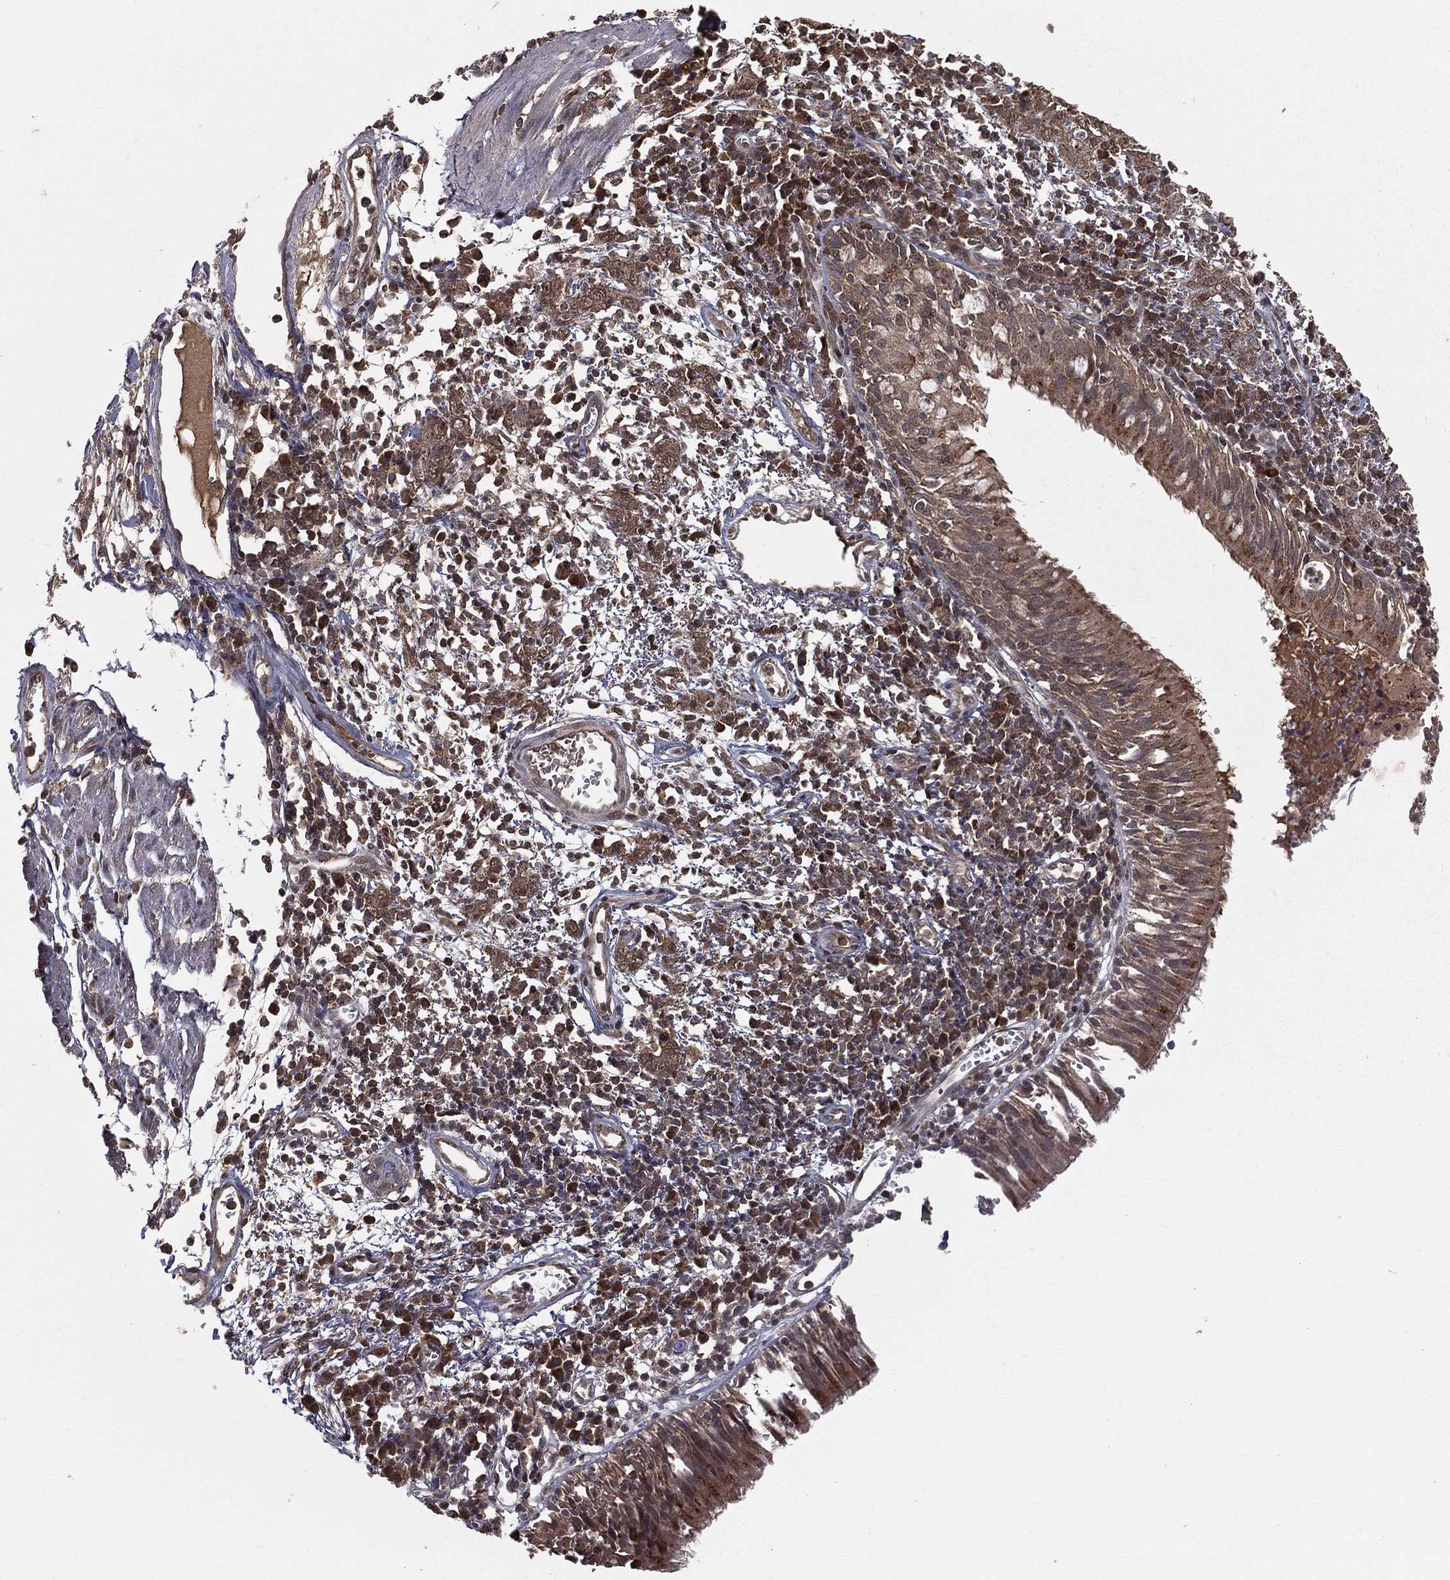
{"staining": {"intensity": "moderate", "quantity": ">75%", "location": "cytoplasmic/membranous"}, "tissue": "bronchus", "cell_type": "Respiratory epithelial cells", "image_type": "normal", "snomed": [{"axis": "morphology", "description": "Normal tissue, NOS"}, {"axis": "morphology", "description": "Squamous cell carcinoma, NOS"}, {"axis": "topography", "description": "Cartilage tissue"}, {"axis": "topography", "description": "Bronchus"}, {"axis": "topography", "description": "Lung"}], "caption": "Immunohistochemical staining of unremarkable human bronchus displays >75% levels of moderate cytoplasmic/membranous protein expression in about >75% of respiratory epithelial cells.", "gene": "ZDHHC15", "patient": {"sex": "male", "age": 66}}